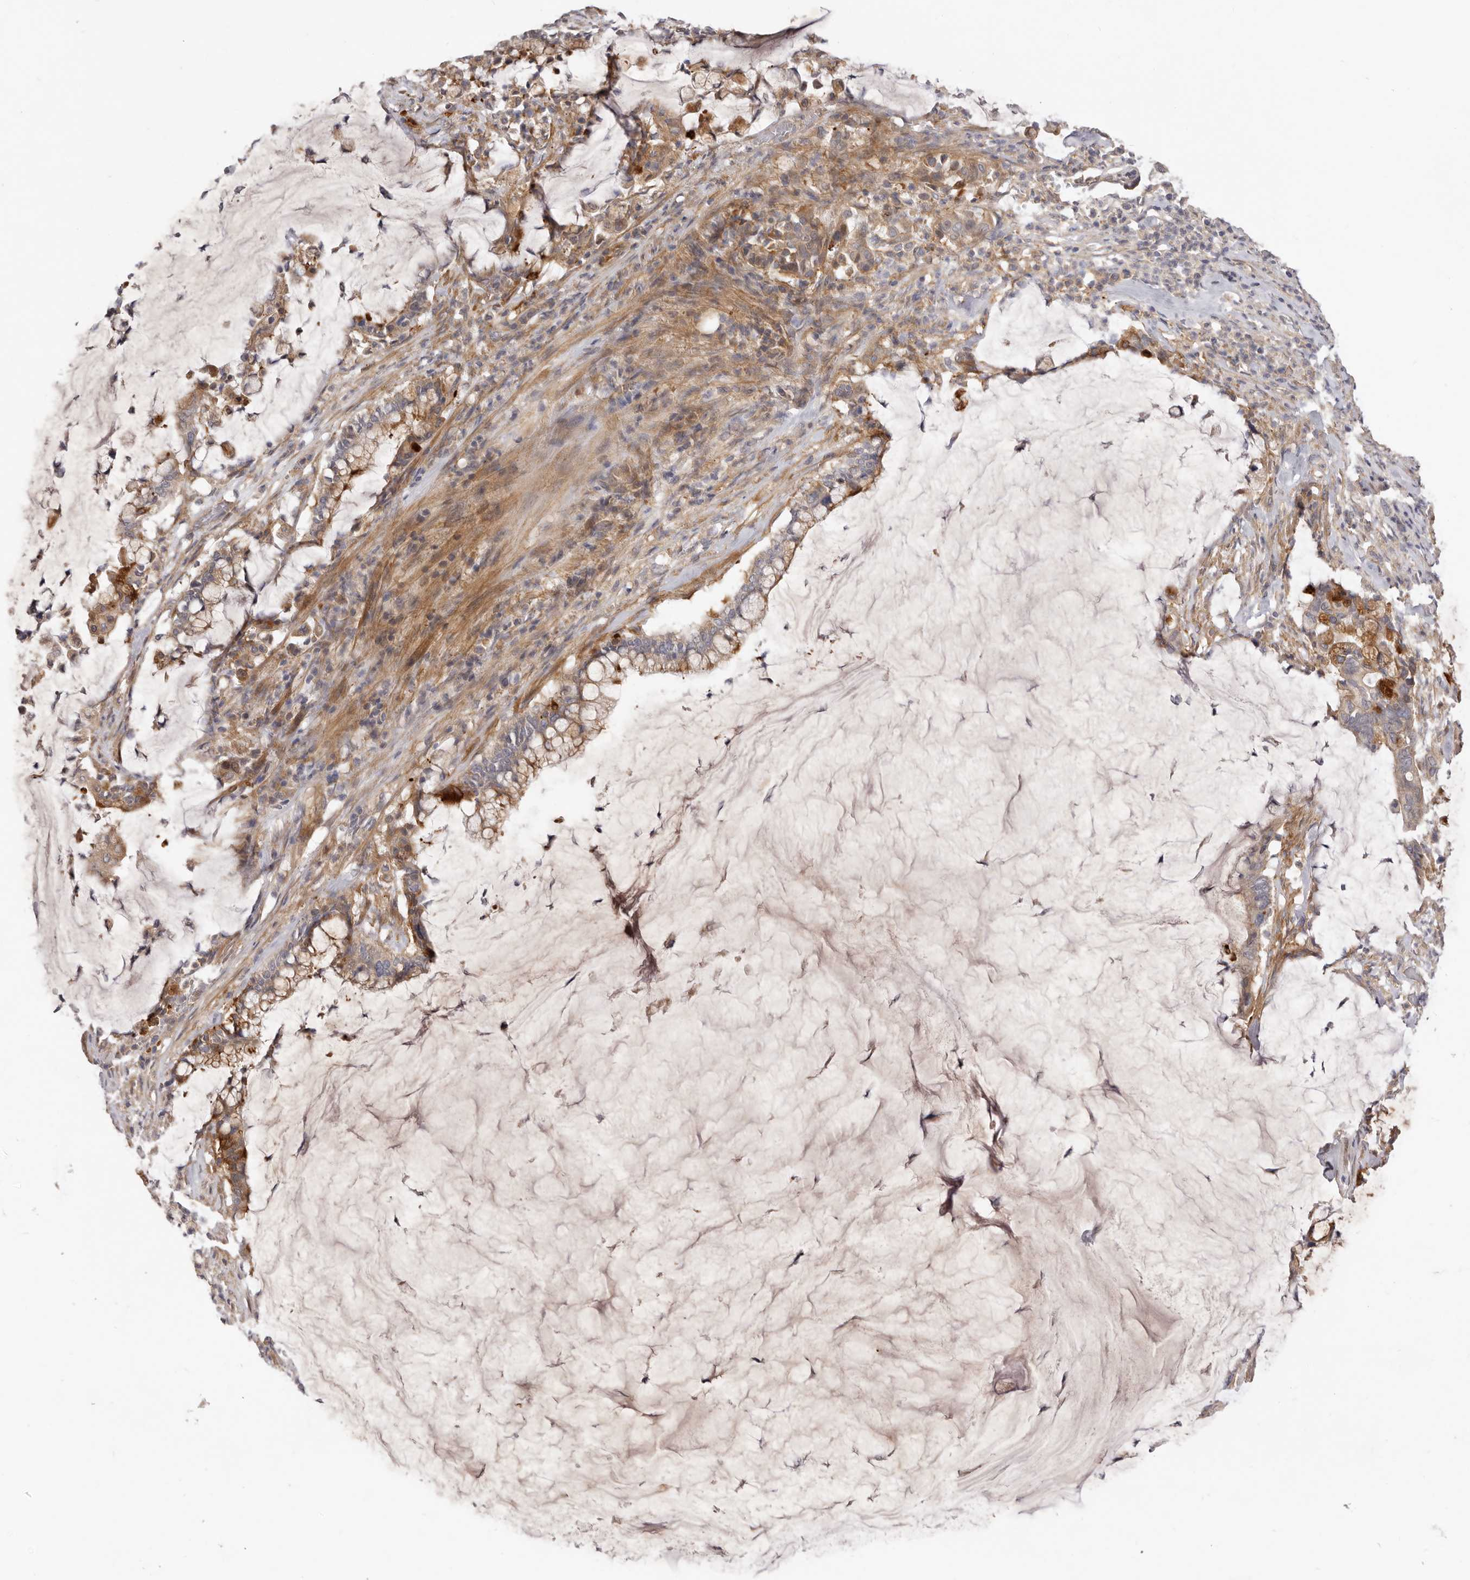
{"staining": {"intensity": "moderate", "quantity": ">75%", "location": "cytoplasmic/membranous"}, "tissue": "pancreatic cancer", "cell_type": "Tumor cells", "image_type": "cancer", "snomed": [{"axis": "morphology", "description": "Adenocarcinoma, NOS"}, {"axis": "topography", "description": "Pancreas"}], "caption": "Brown immunohistochemical staining in human pancreatic adenocarcinoma demonstrates moderate cytoplasmic/membranous positivity in about >75% of tumor cells.", "gene": "ADAMTS9", "patient": {"sex": "male", "age": 41}}